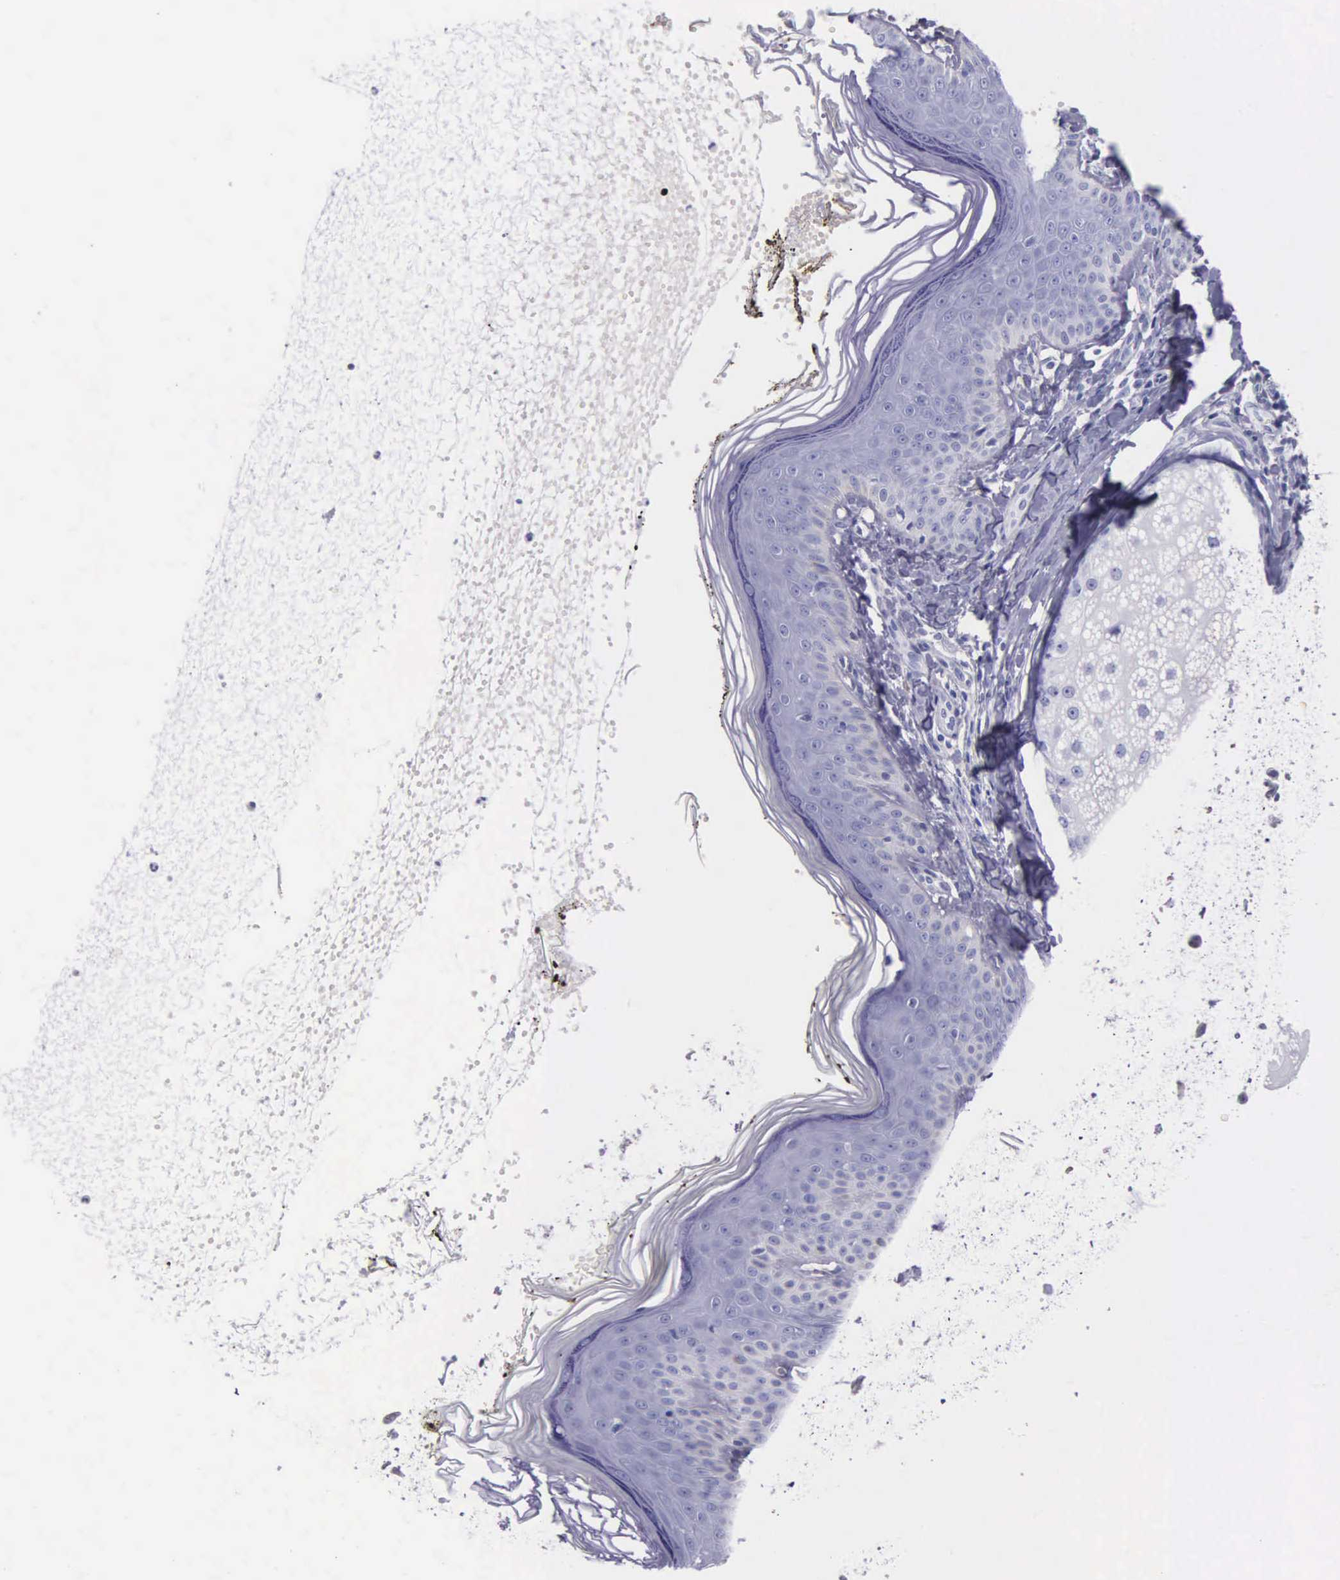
{"staining": {"intensity": "negative", "quantity": "none", "location": "none"}, "tissue": "skin", "cell_type": "Fibroblasts", "image_type": "normal", "snomed": [{"axis": "morphology", "description": "Normal tissue, NOS"}, {"axis": "topography", "description": "Skin"}], "caption": "DAB immunohistochemical staining of normal human skin reveals no significant expression in fibroblasts.", "gene": "GSTT2B", "patient": {"sex": "female", "age": 15}}